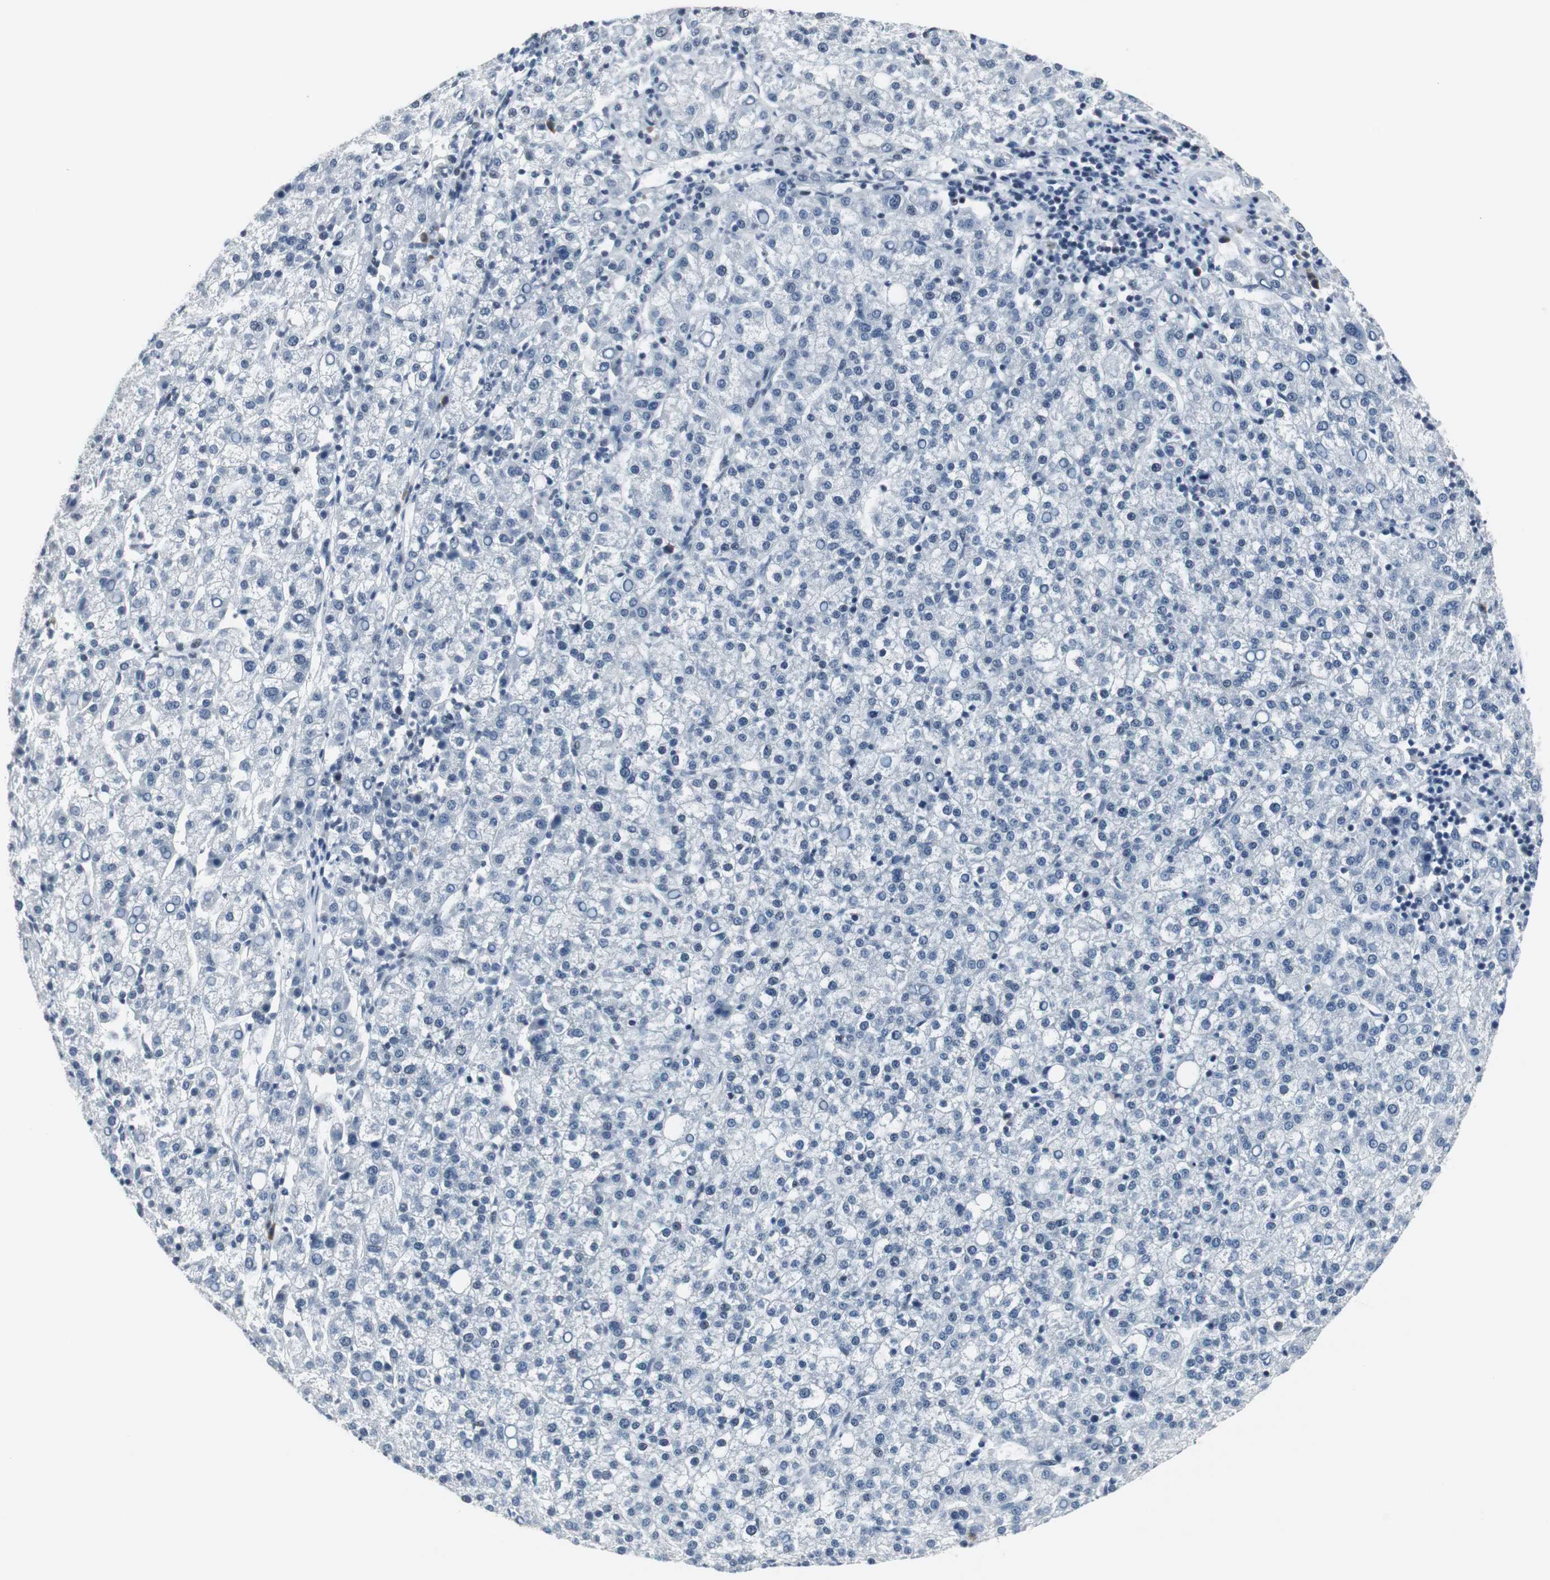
{"staining": {"intensity": "negative", "quantity": "none", "location": "none"}, "tissue": "liver cancer", "cell_type": "Tumor cells", "image_type": "cancer", "snomed": [{"axis": "morphology", "description": "Carcinoma, Hepatocellular, NOS"}, {"axis": "topography", "description": "Liver"}], "caption": "Immunohistochemistry (IHC) histopathology image of liver cancer stained for a protein (brown), which reveals no expression in tumor cells. The staining was performed using DAB to visualize the protein expression in brown, while the nuclei were stained in blue with hematoxylin (Magnification: 20x).", "gene": "ELK1", "patient": {"sex": "female", "age": 58}}